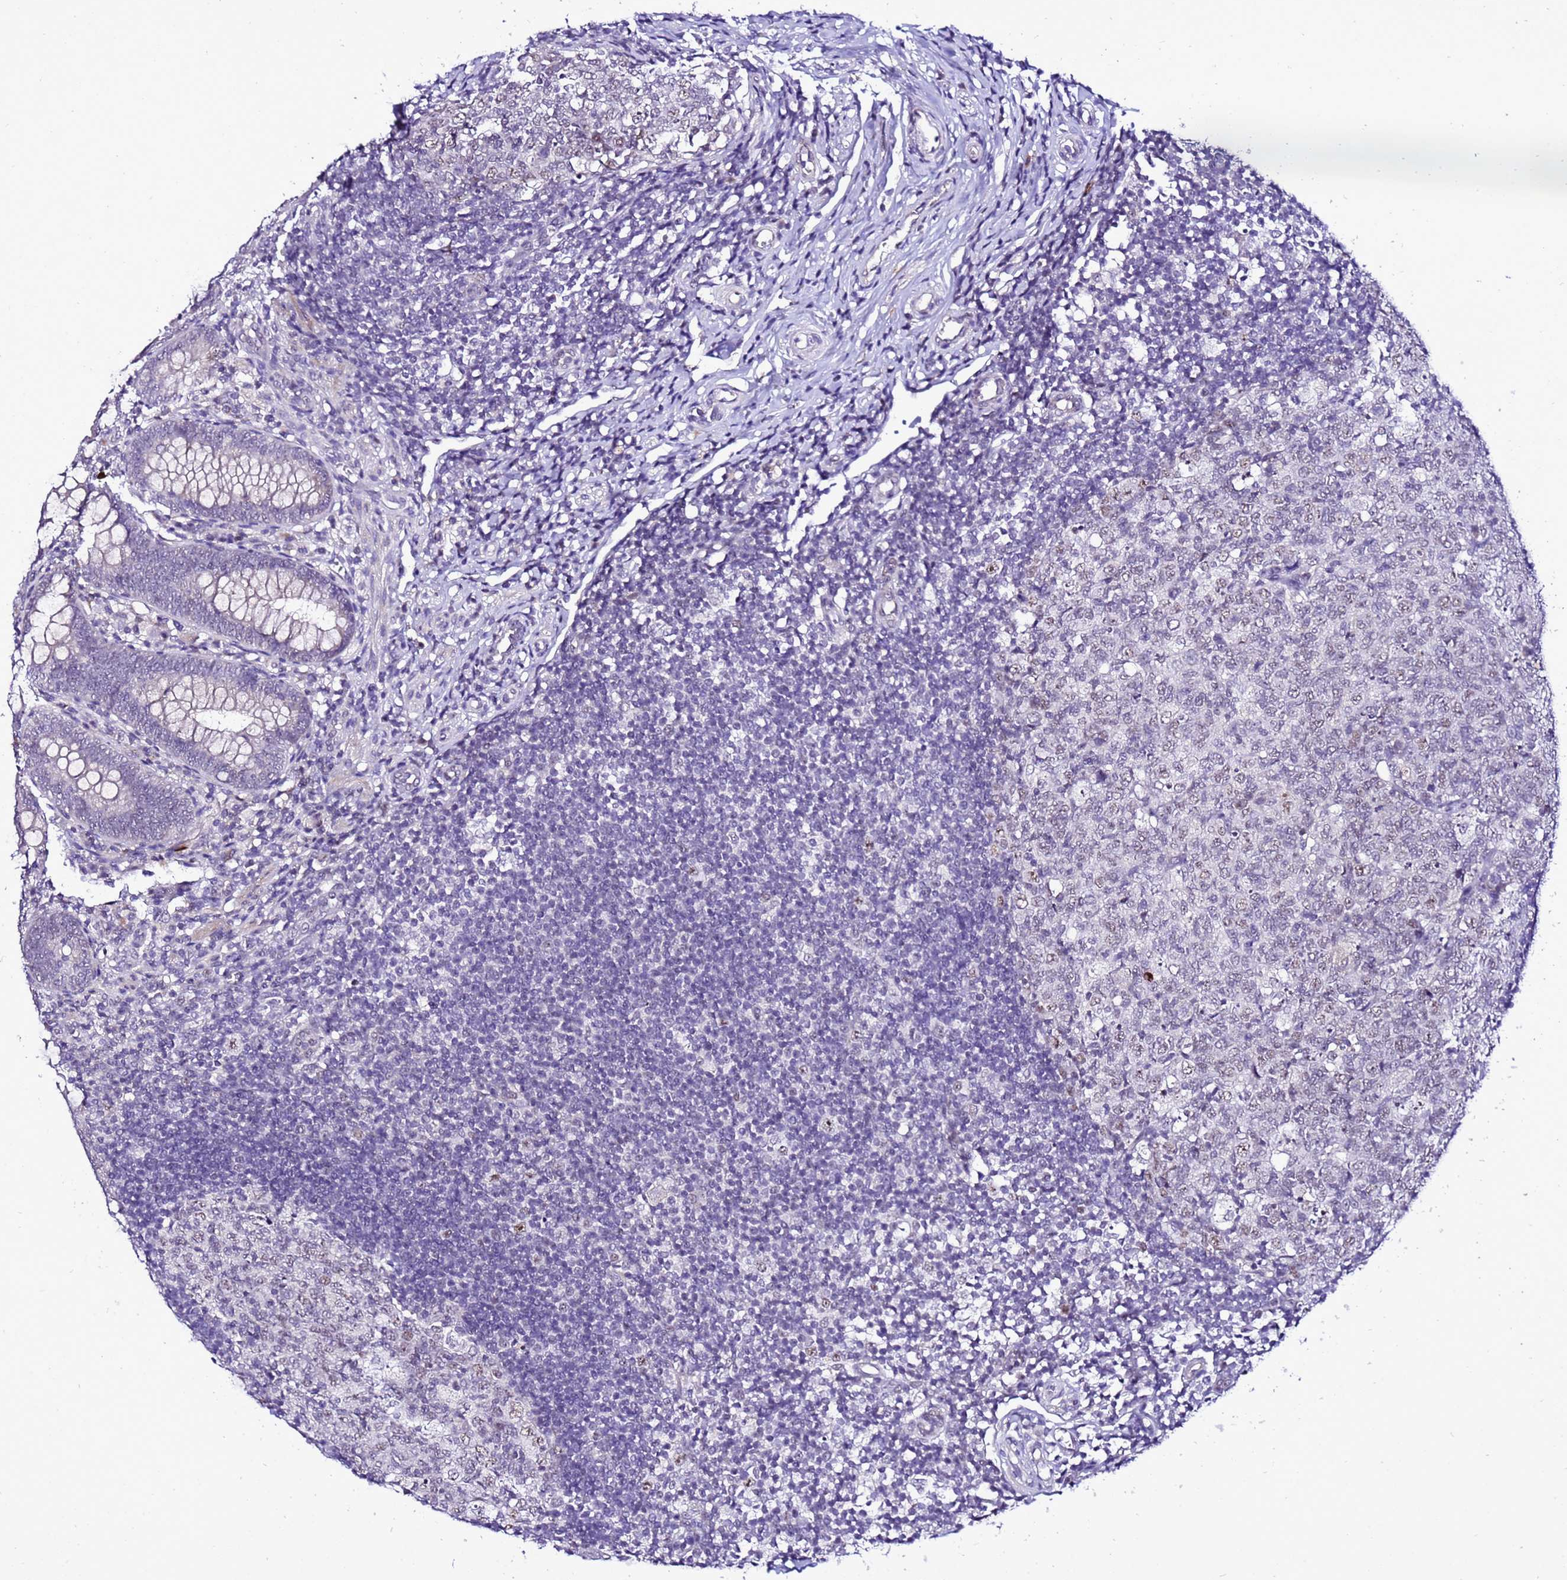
{"staining": {"intensity": "weak", "quantity": "25%-75%", "location": "cytoplasmic/membranous"}, "tissue": "appendix", "cell_type": "Glandular cells", "image_type": "normal", "snomed": [{"axis": "morphology", "description": "Normal tissue, NOS"}, {"axis": "topography", "description": "Appendix"}], "caption": "This image reveals benign appendix stained with immunohistochemistry to label a protein in brown. The cytoplasmic/membranous of glandular cells show weak positivity for the protein. Nuclei are counter-stained blue.", "gene": "C19orf47", "patient": {"sex": "male", "age": 14}}